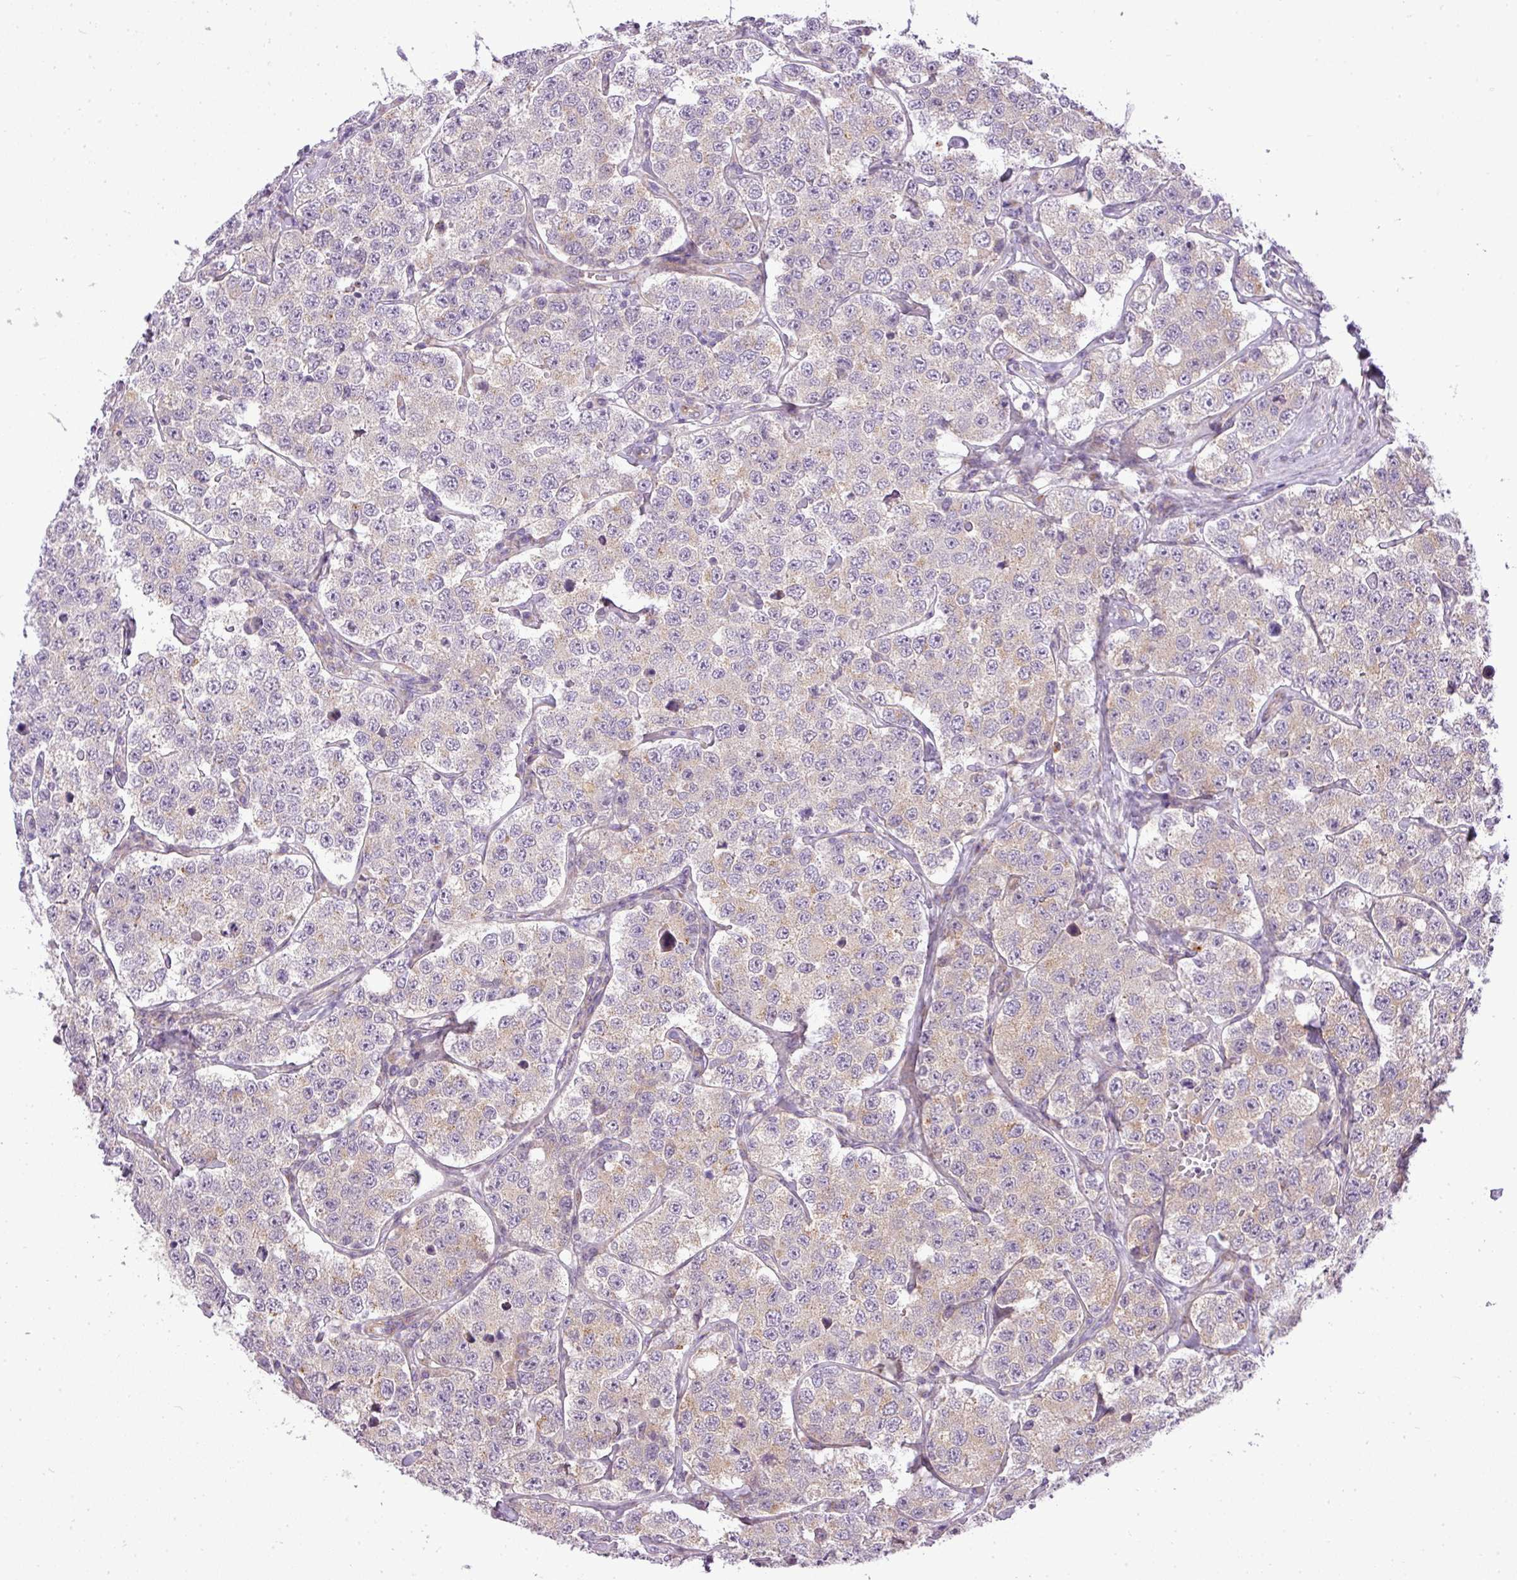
{"staining": {"intensity": "weak", "quantity": "25%-75%", "location": "cytoplasmic/membranous"}, "tissue": "testis cancer", "cell_type": "Tumor cells", "image_type": "cancer", "snomed": [{"axis": "morphology", "description": "Seminoma, NOS"}, {"axis": "topography", "description": "Testis"}], "caption": "This micrograph demonstrates testis cancer stained with immunohistochemistry (IHC) to label a protein in brown. The cytoplasmic/membranous of tumor cells show weak positivity for the protein. Nuclei are counter-stained blue.", "gene": "ZDHHC1", "patient": {"sex": "male", "age": 34}}